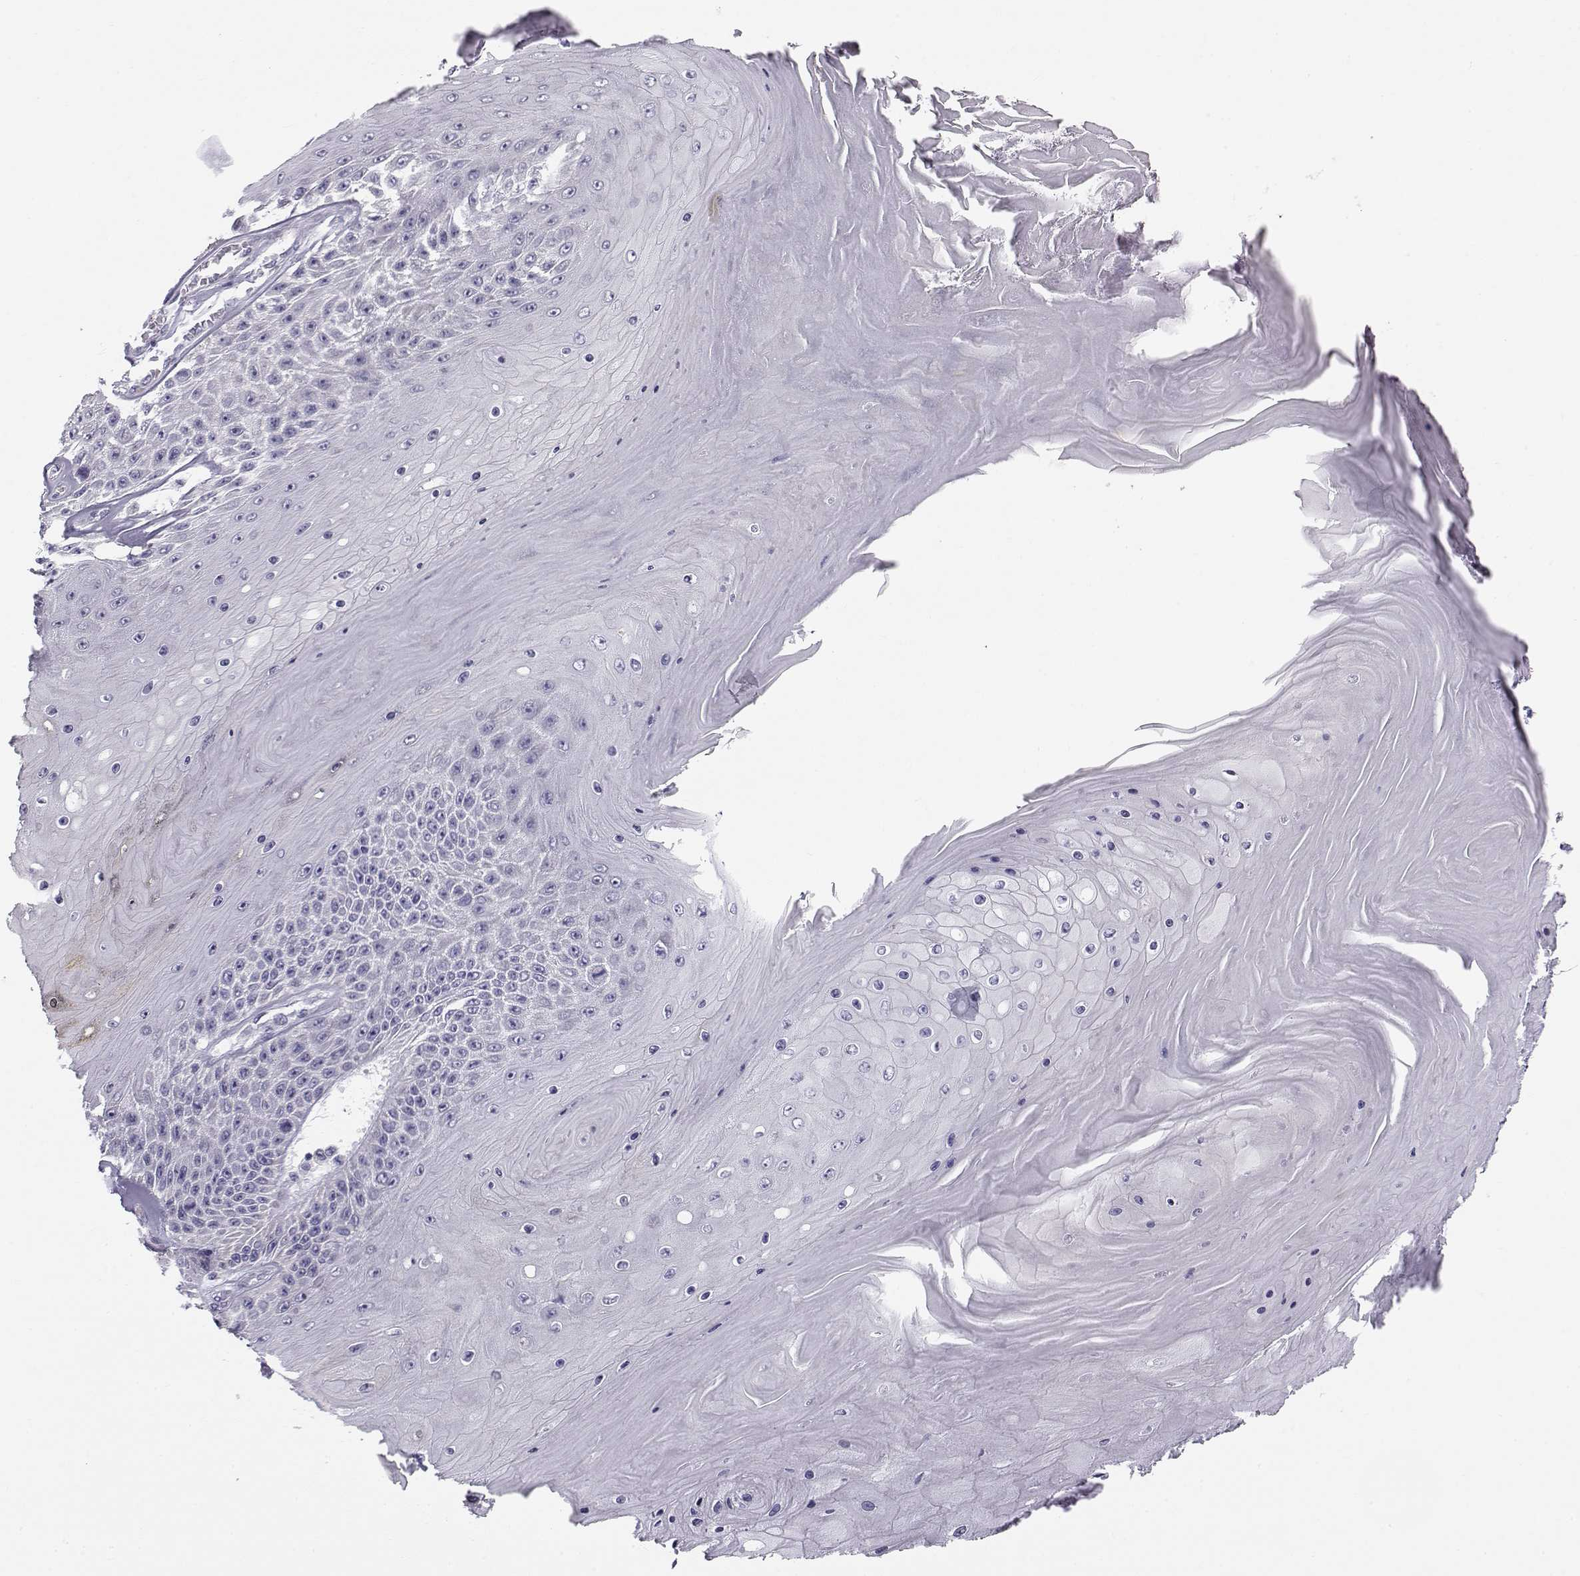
{"staining": {"intensity": "negative", "quantity": "none", "location": "none"}, "tissue": "skin cancer", "cell_type": "Tumor cells", "image_type": "cancer", "snomed": [{"axis": "morphology", "description": "Squamous cell carcinoma, NOS"}, {"axis": "topography", "description": "Skin"}], "caption": "This is an IHC photomicrograph of skin squamous cell carcinoma. There is no positivity in tumor cells.", "gene": "ACSL6", "patient": {"sex": "male", "age": 62}}